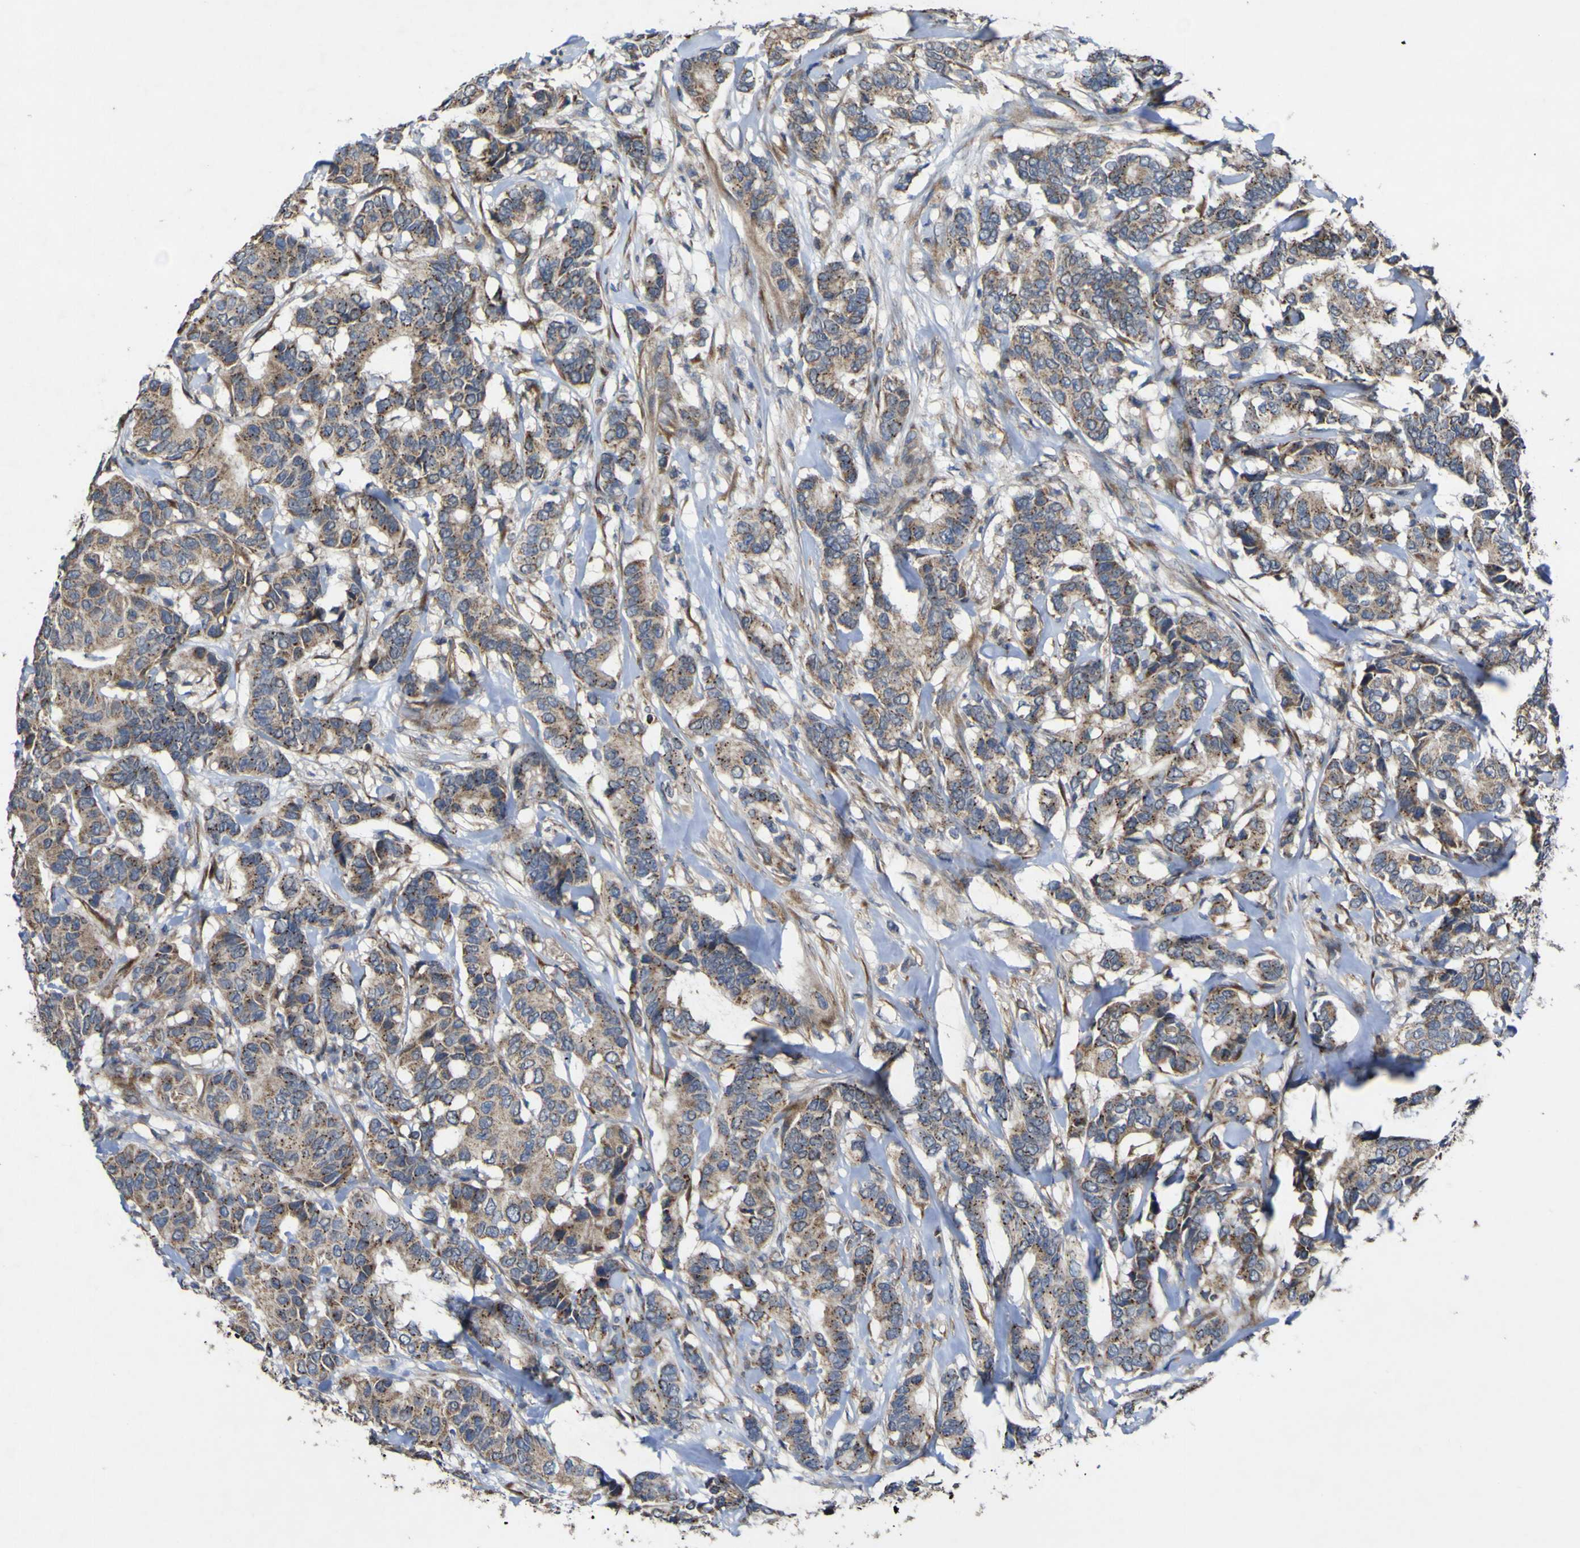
{"staining": {"intensity": "moderate", "quantity": ">75%", "location": "cytoplasmic/membranous"}, "tissue": "breast cancer", "cell_type": "Tumor cells", "image_type": "cancer", "snomed": [{"axis": "morphology", "description": "Duct carcinoma"}, {"axis": "topography", "description": "Breast"}], "caption": "Immunohistochemistry (IHC) photomicrograph of intraductal carcinoma (breast) stained for a protein (brown), which reveals medium levels of moderate cytoplasmic/membranous staining in approximately >75% of tumor cells.", "gene": "IRAK2", "patient": {"sex": "female", "age": 87}}